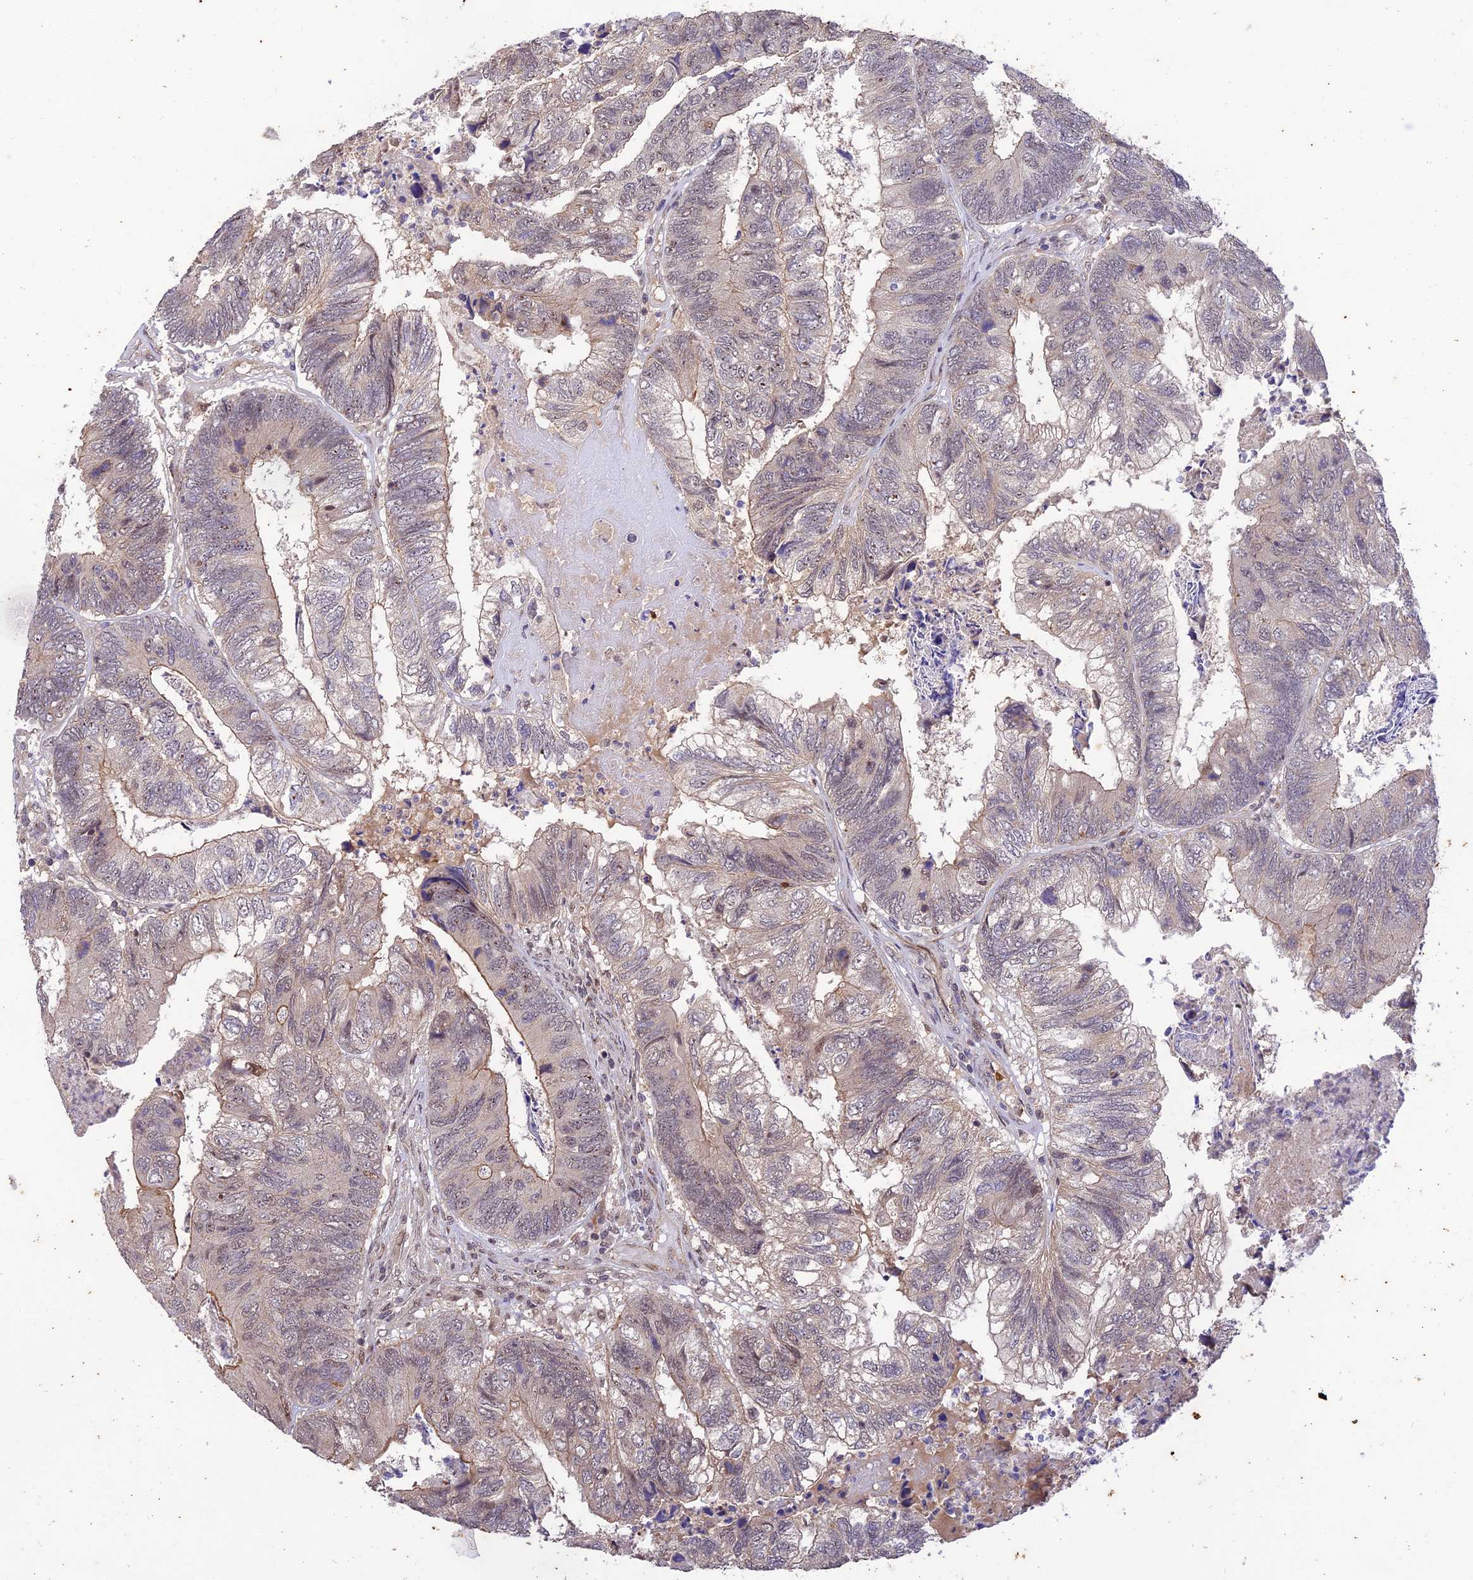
{"staining": {"intensity": "weak", "quantity": "<25%", "location": "cytoplasmic/membranous"}, "tissue": "colorectal cancer", "cell_type": "Tumor cells", "image_type": "cancer", "snomed": [{"axis": "morphology", "description": "Adenocarcinoma, NOS"}, {"axis": "topography", "description": "Colon"}], "caption": "Histopathology image shows no significant protein positivity in tumor cells of colorectal cancer (adenocarcinoma).", "gene": "REV1", "patient": {"sex": "female", "age": 67}}